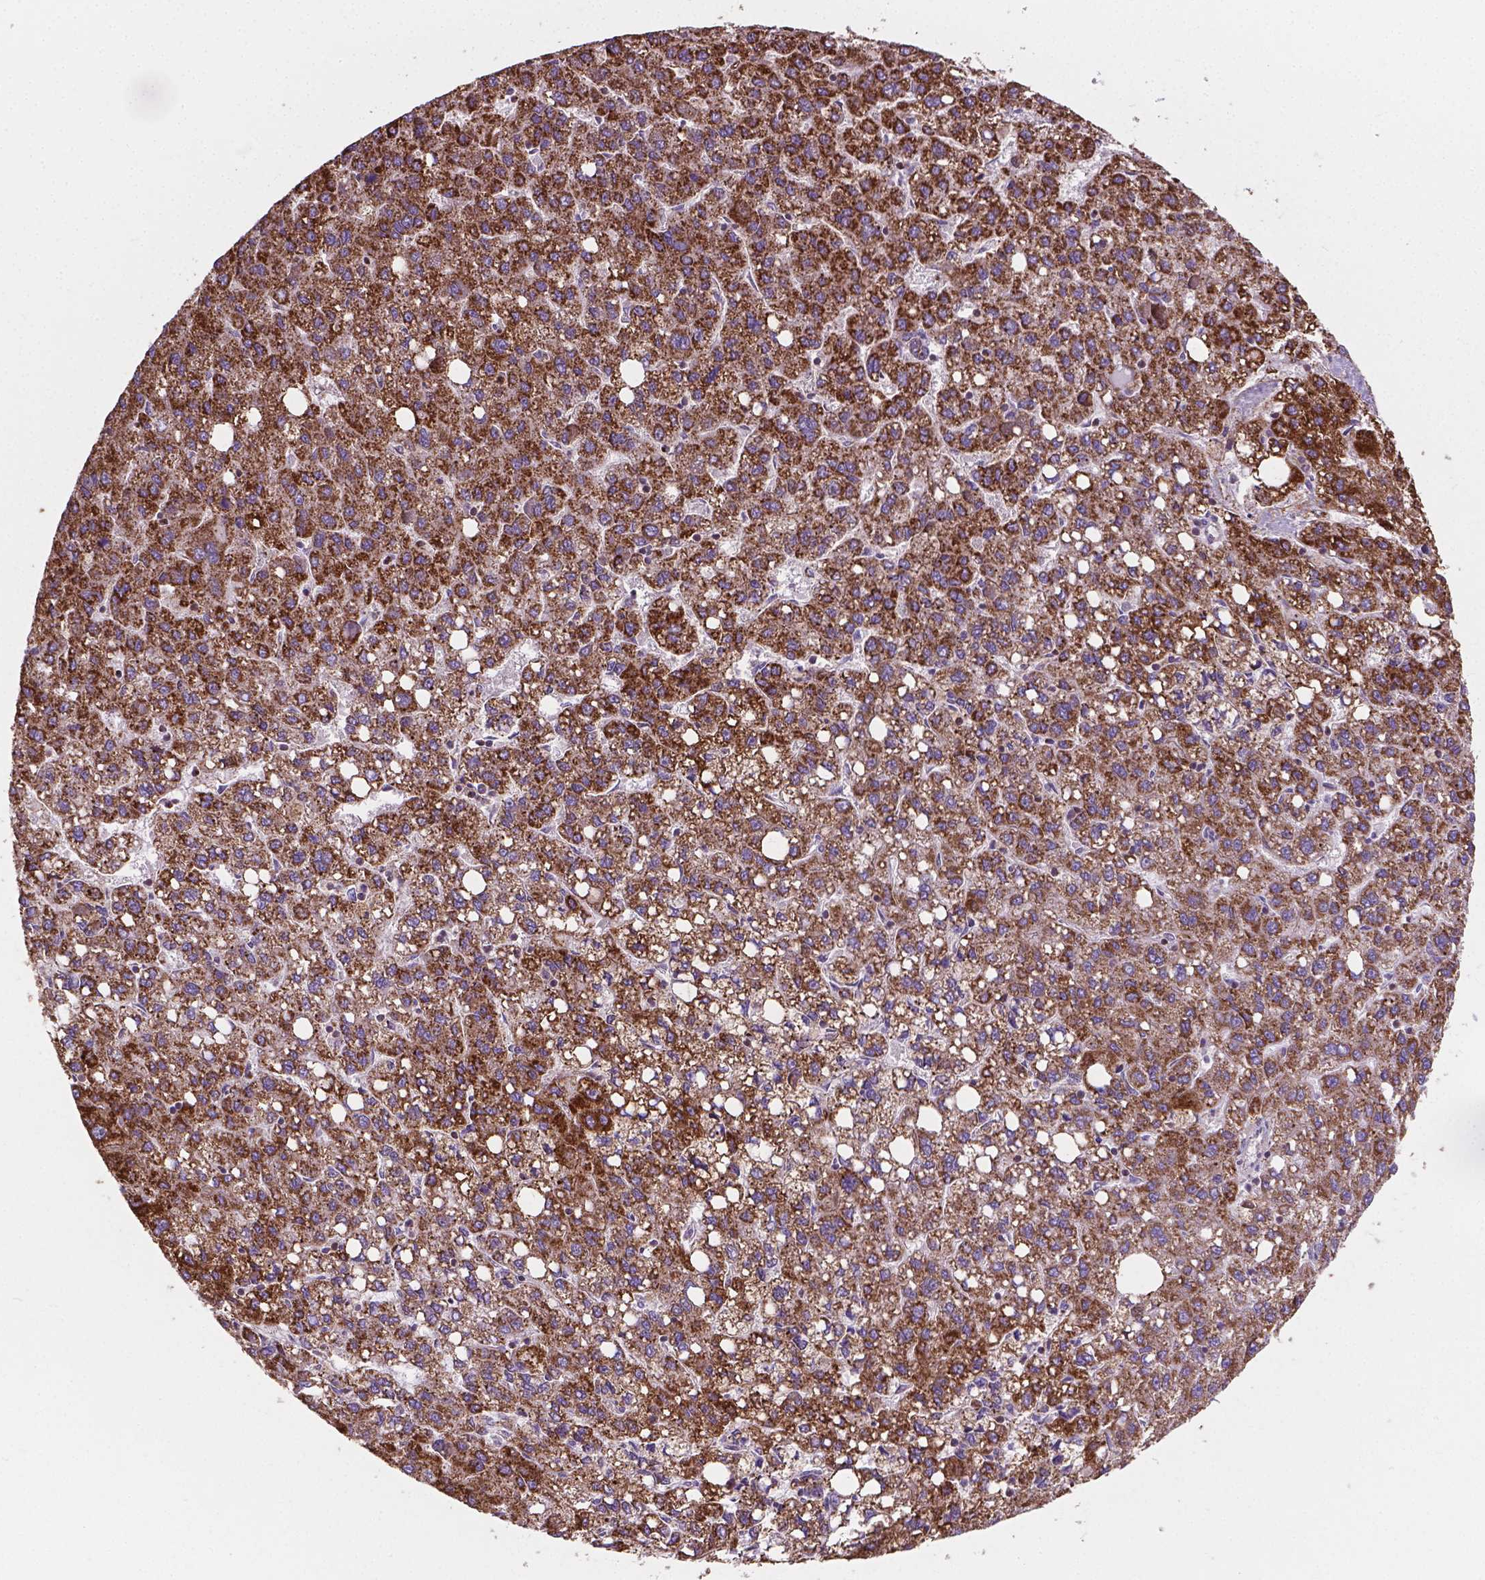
{"staining": {"intensity": "strong", "quantity": ">75%", "location": "cytoplasmic/membranous"}, "tissue": "liver cancer", "cell_type": "Tumor cells", "image_type": "cancer", "snomed": [{"axis": "morphology", "description": "Carcinoma, Hepatocellular, NOS"}, {"axis": "topography", "description": "Liver"}], "caption": "Brown immunohistochemical staining in liver hepatocellular carcinoma shows strong cytoplasmic/membranous expression in approximately >75% of tumor cells.", "gene": "TCAF1", "patient": {"sex": "female", "age": 82}}